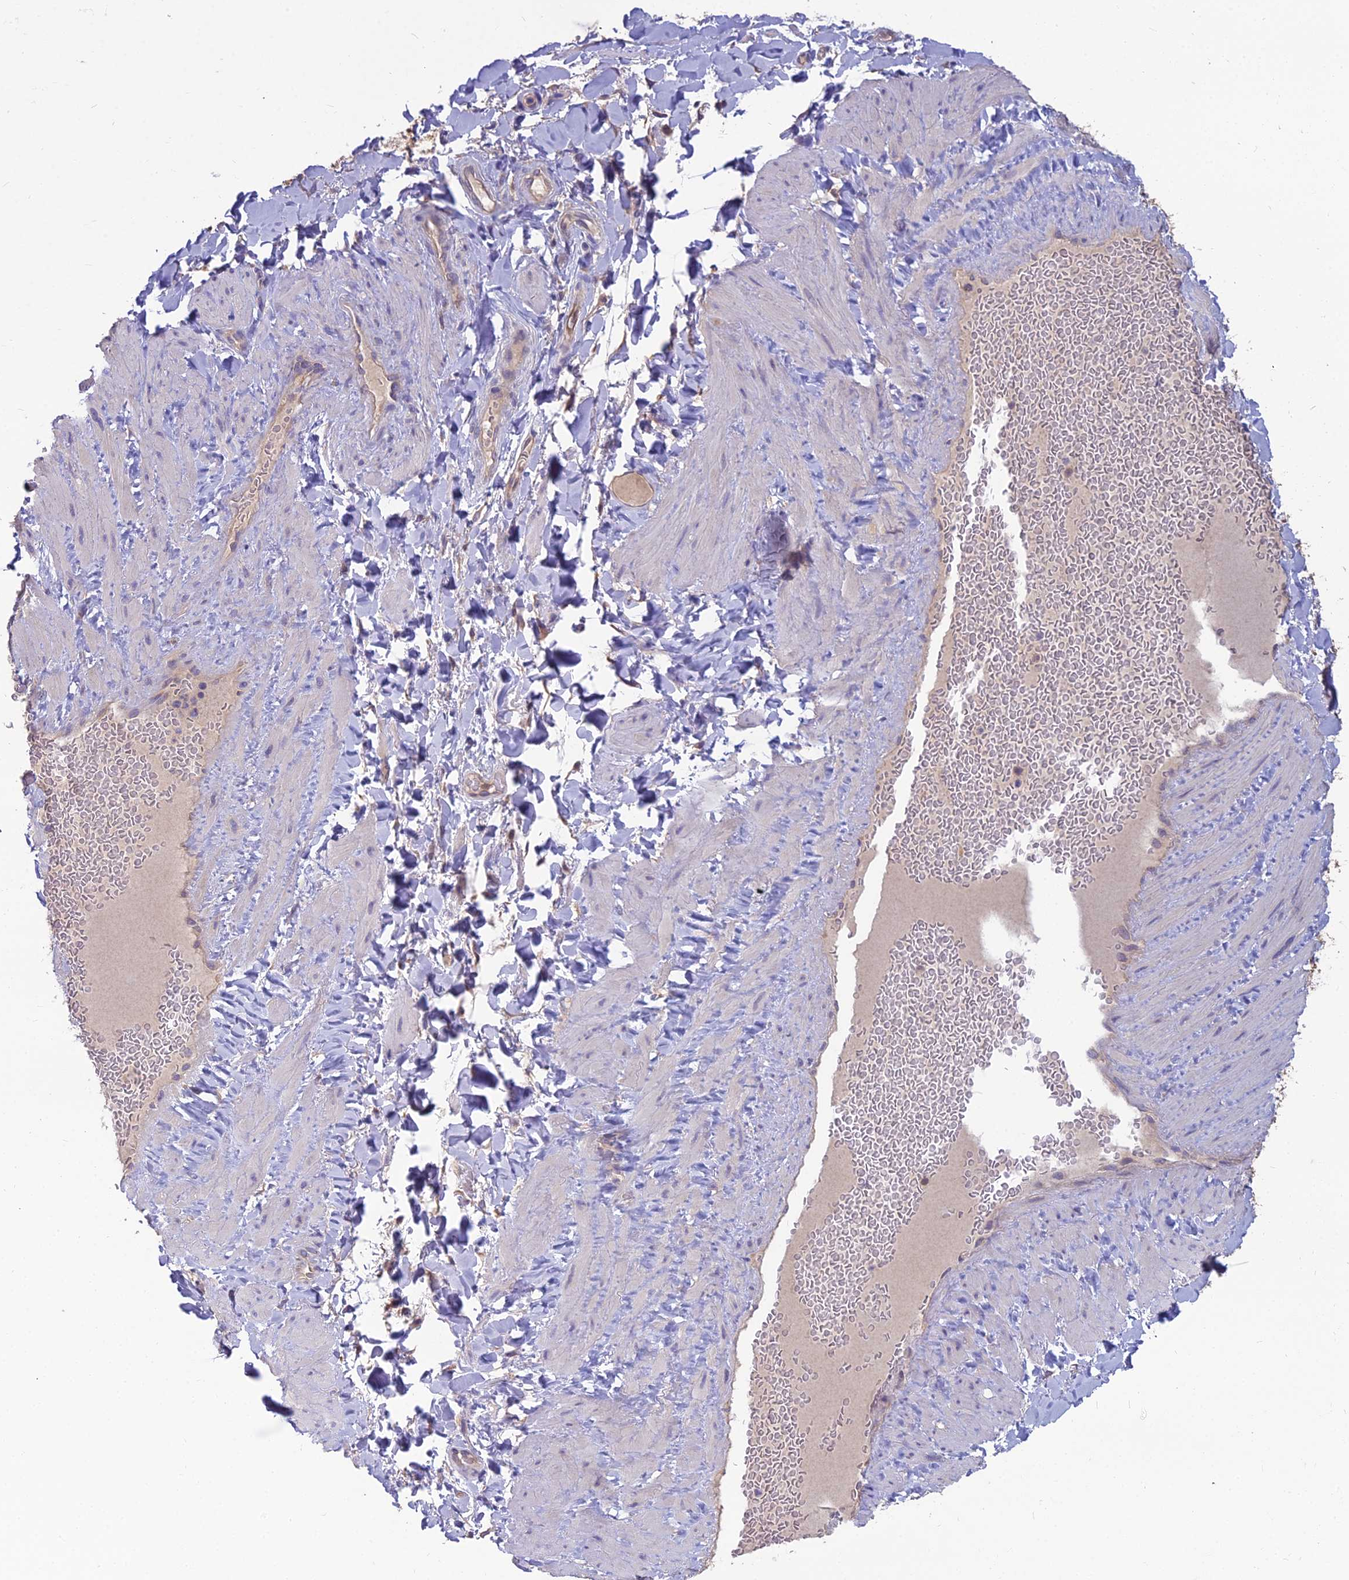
{"staining": {"intensity": "negative", "quantity": "none", "location": "none"}, "tissue": "adipose tissue", "cell_type": "Adipocytes", "image_type": "normal", "snomed": [{"axis": "morphology", "description": "Normal tissue, NOS"}, {"axis": "topography", "description": "Soft tissue"}, {"axis": "topography", "description": "Vascular tissue"}], "caption": "Human adipose tissue stained for a protein using immunohistochemistry (IHC) exhibits no staining in adipocytes.", "gene": "MVD", "patient": {"sex": "male", "age": 54}}